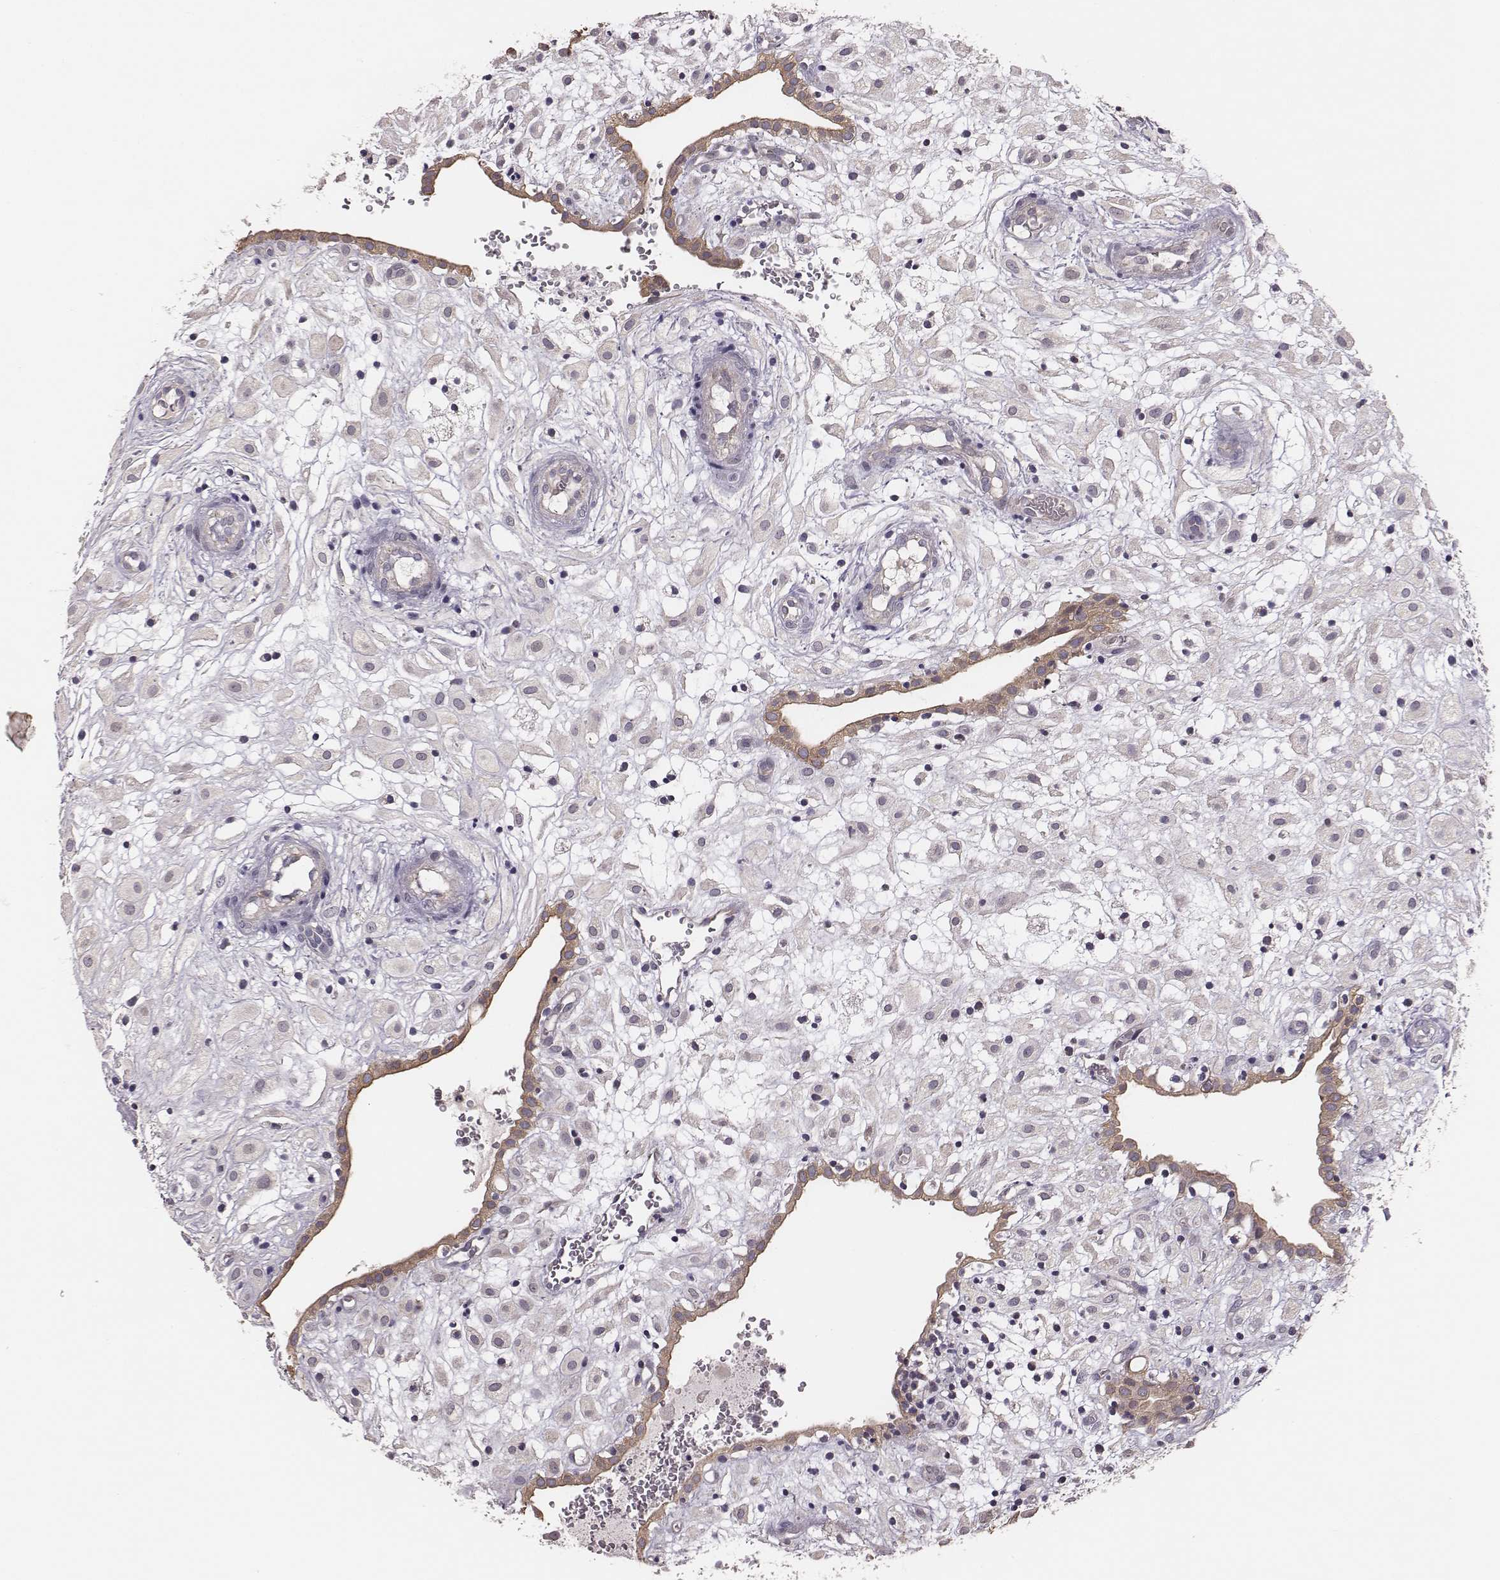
{"staining": {"intensity": "negative", "quantity": "none", "location": "none"}, "tissue": "placenta", "cell_type": "Decidual cells", "image_type": "normal", "snomed": [{"axis": "morphology", "description": "Normal tissue, NOS"}, {"axis": "topography", "description": "Placenta"}], "caption": "Protein analysis of unremarkable placenta exhibits no significant staining in decidual cells.", "gene": "HAVCR1", "patient": {"sex": "female", "age": 24}}